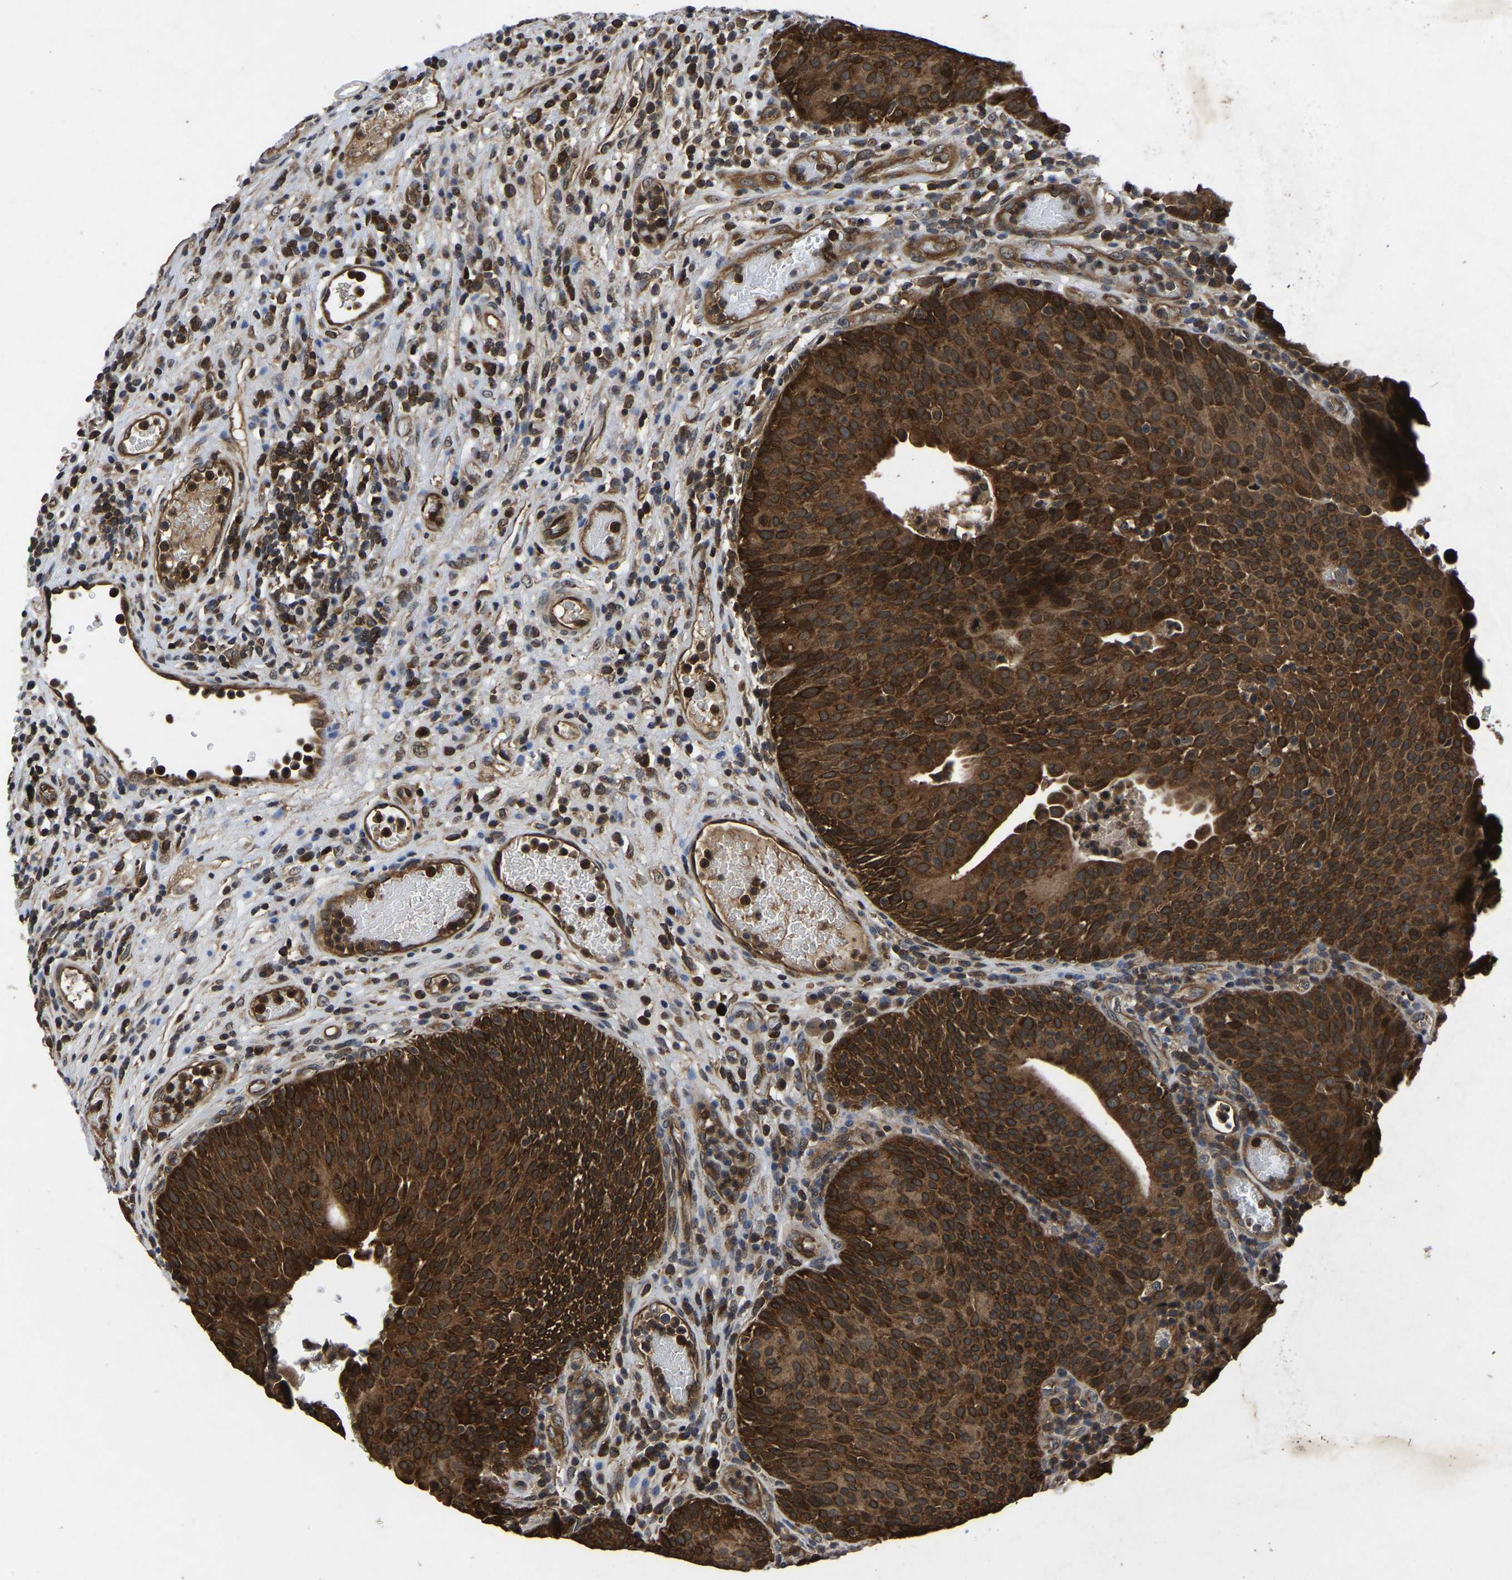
{"staining": {"intensity": "strong", "quantity": ">75%", "location": "cytoplasmic/membranous"}, "tissue": "urothelial cancer", "cell_type": "Tumor cells", "image_type": "cancer", "snomed": [{"axis": "morphology", "description": "Urothelial carcinoma, Low grade"}, {"axis": "topography", "description": "Urinary bladder"}], "caption": "This is a photomicrograph of IHC staining of urothelial carcinoma (low-grade), which shows strong expression in the cytoplasmic/membranous of tumor cells.", "gene": "FGD5", "patient": {"sex": "female", "age": 75}}